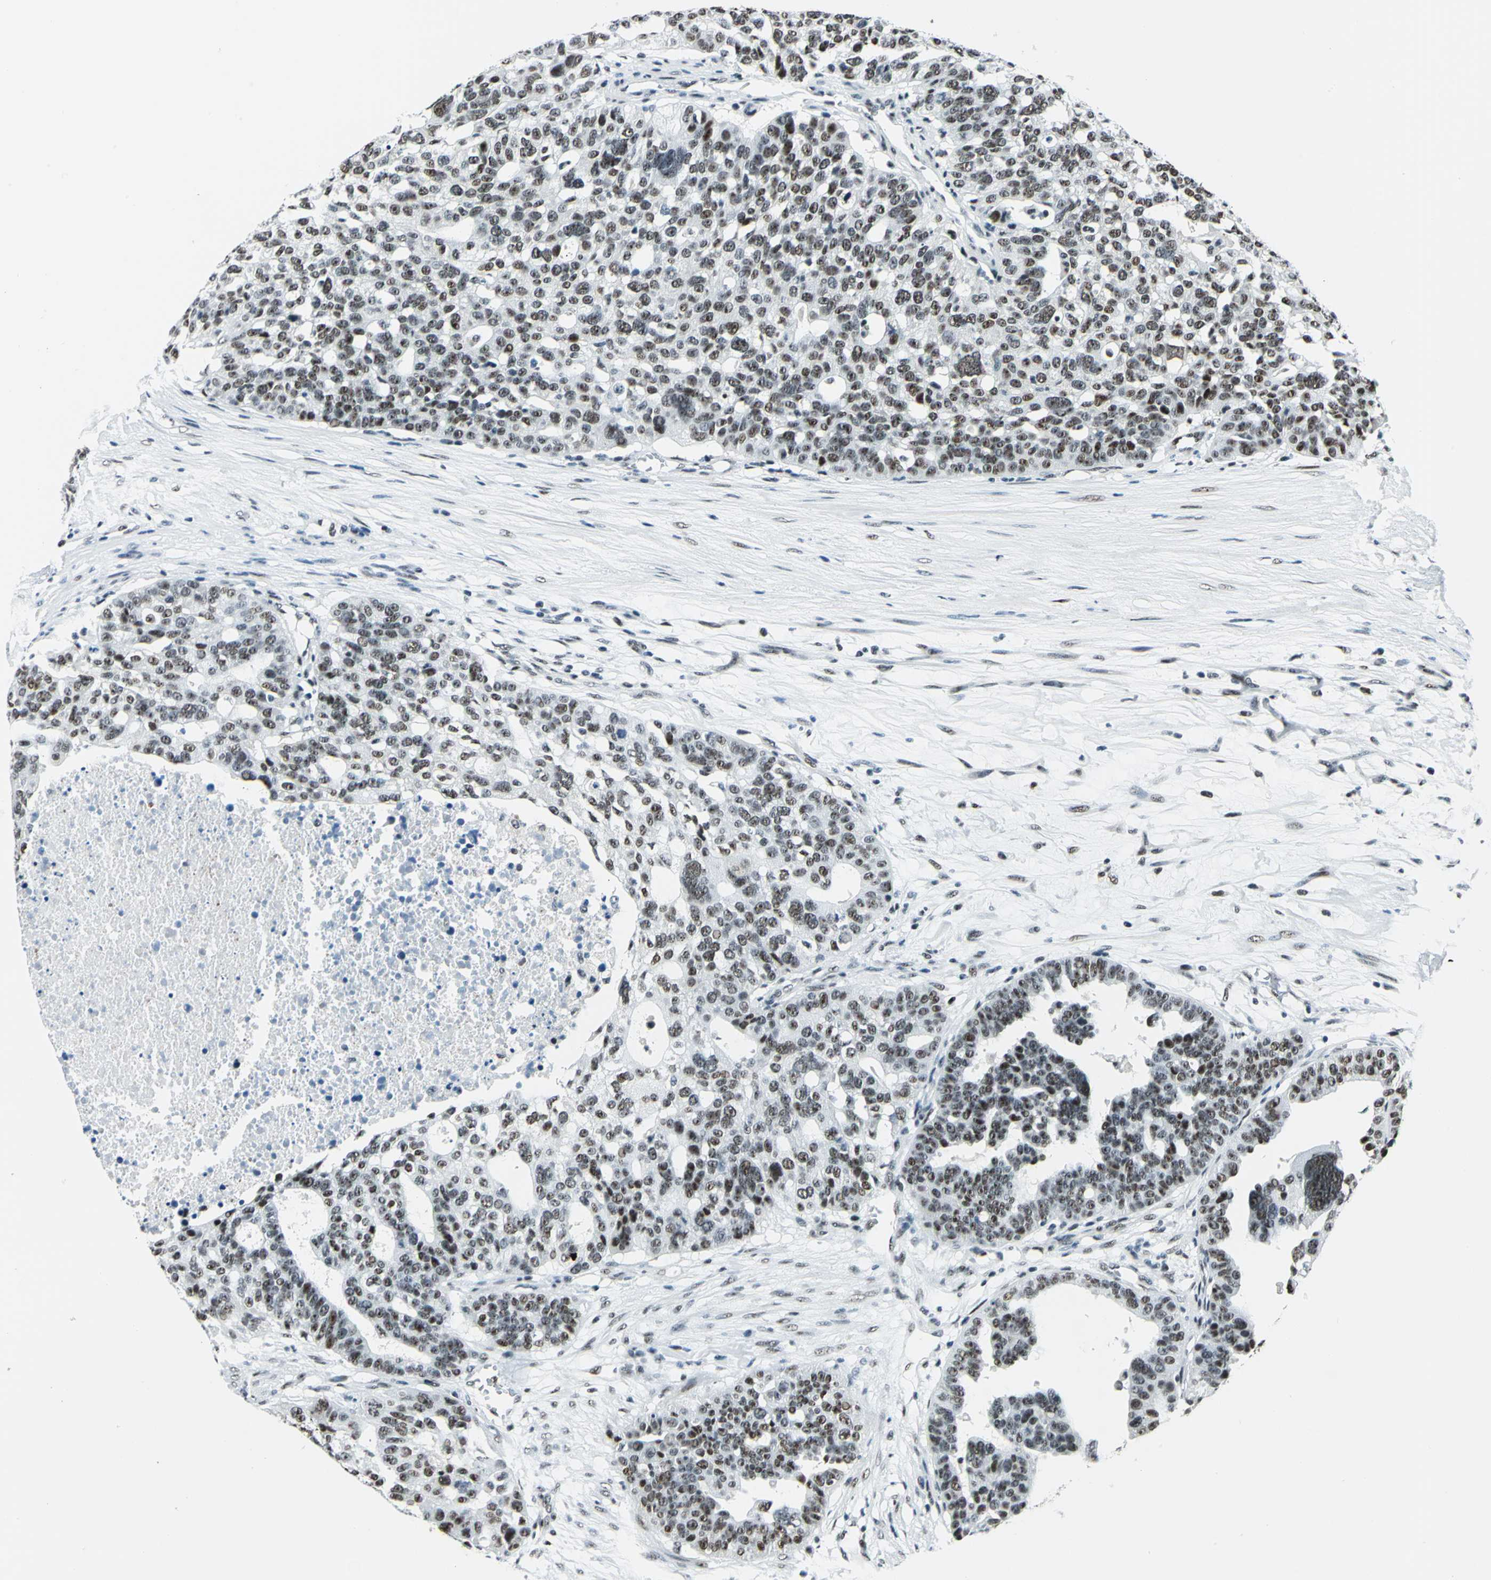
{"staining": {"intensity": "strong", "quantity": ">75%", "location": "nuclear"}, "tissue": "ovarian cancer", "cell_type": "Tumor cells", "image_type": "cancer", "snomed": [{"axis": "morphology", "description": "Cystadenocarcinoma, serous, NOS"}, {"axis": "topography", "description": "Ovary"}], "caption": "Immunohistochemical staining of ovarian serous cystadenocarcinoma shows strong nuclear protein expression in about >75% of tumor cells.", "gene": "KAT6B", "patient": {"sex": "female", "age": 59}}